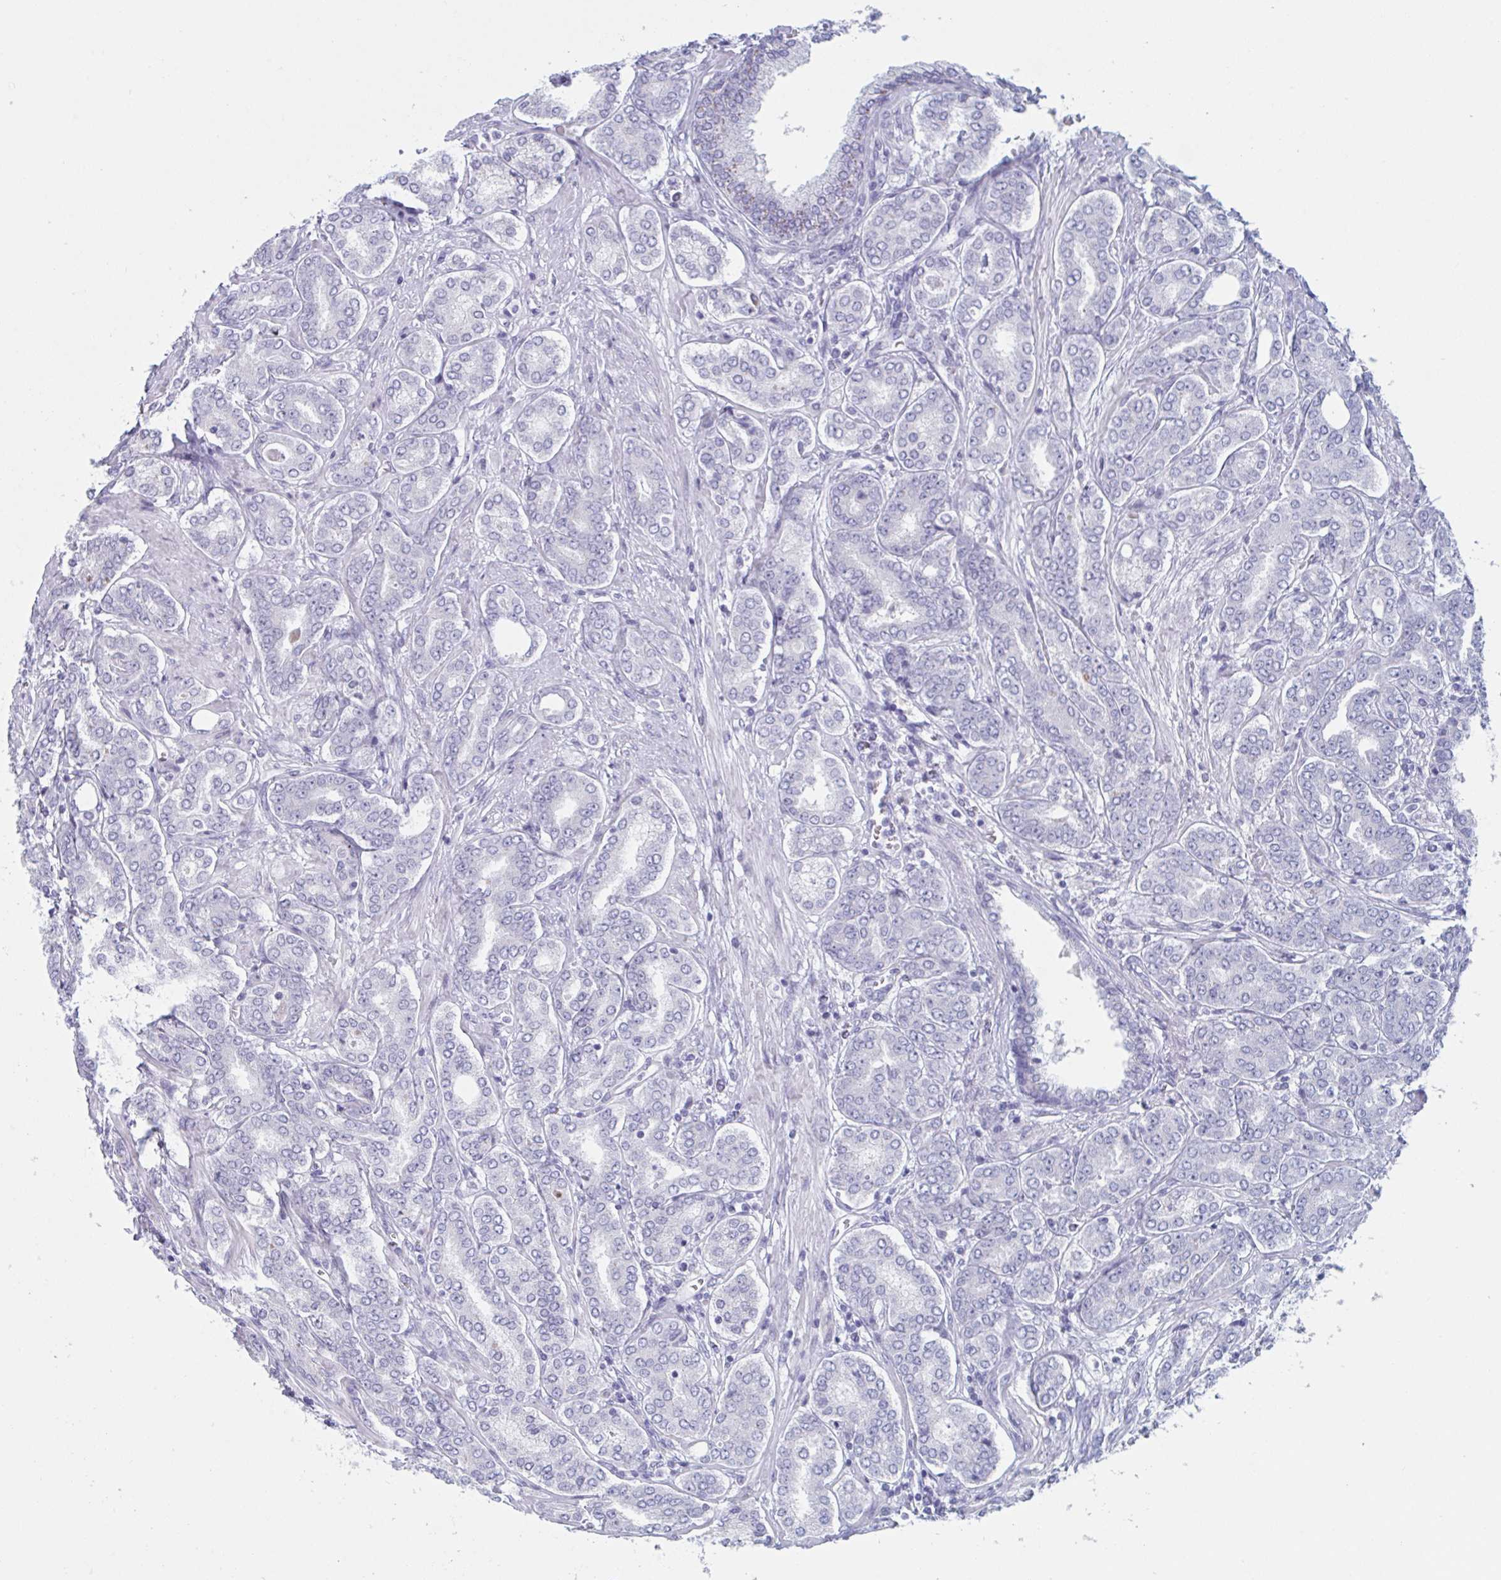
{"staining": {"intensity": "negative", "quantity": "none", "location": "none"}, "tissue": "prostate cancer", "cell_type": "Tumor cells", "image_type": "cancer", "snomed": [{"axis": "morphology", "description": "Adenocarcinoma, High grade"}, {"axis": "topography", "description": "Prostate"}], "caption": "Photomicrograph shows no significant protein expression in tumor cells of adenocarcinoma (high-grade) (prostate).", "gene": "HSD11B2", "patient": {"sex": "male", "age": 72}}